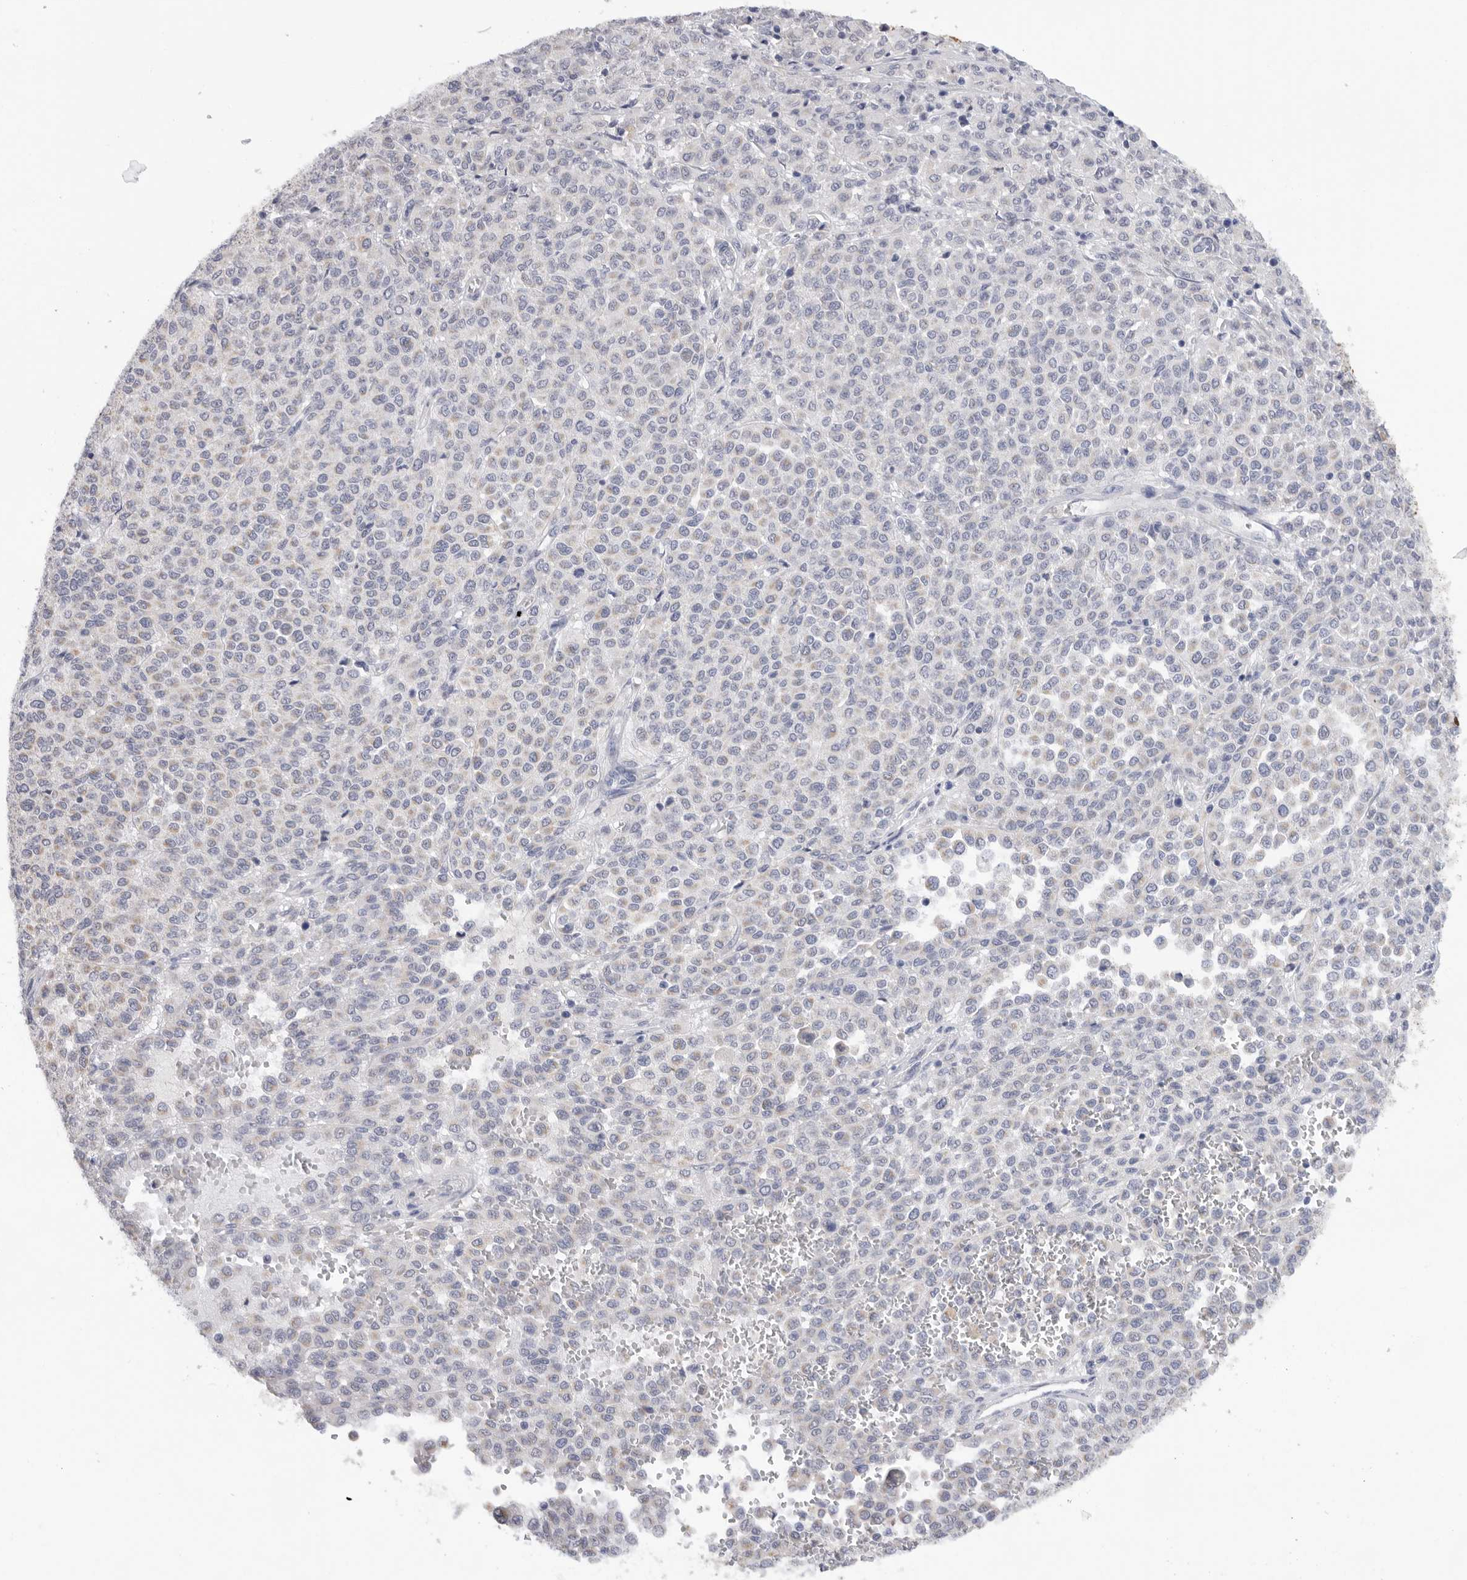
{"staining": {"intensity": "negative", "quantity": "none", "location": "none"}, "tissue": "melanoma", "cell_type": "Tumor cells", "image_type": "cancer", "snomed": [{"axis": "morphology", "description": "Malignant melanoma, Metastatic site"}, {"axis": "topography", "description": "Pancreas"}], "caption": "Immunohistochemical staining of malignant melanoma (metastatic site) displays no significant expression in tumor cells.", "gene": "MTFR1L", "patient": {"sex": "female", "age": 30}}